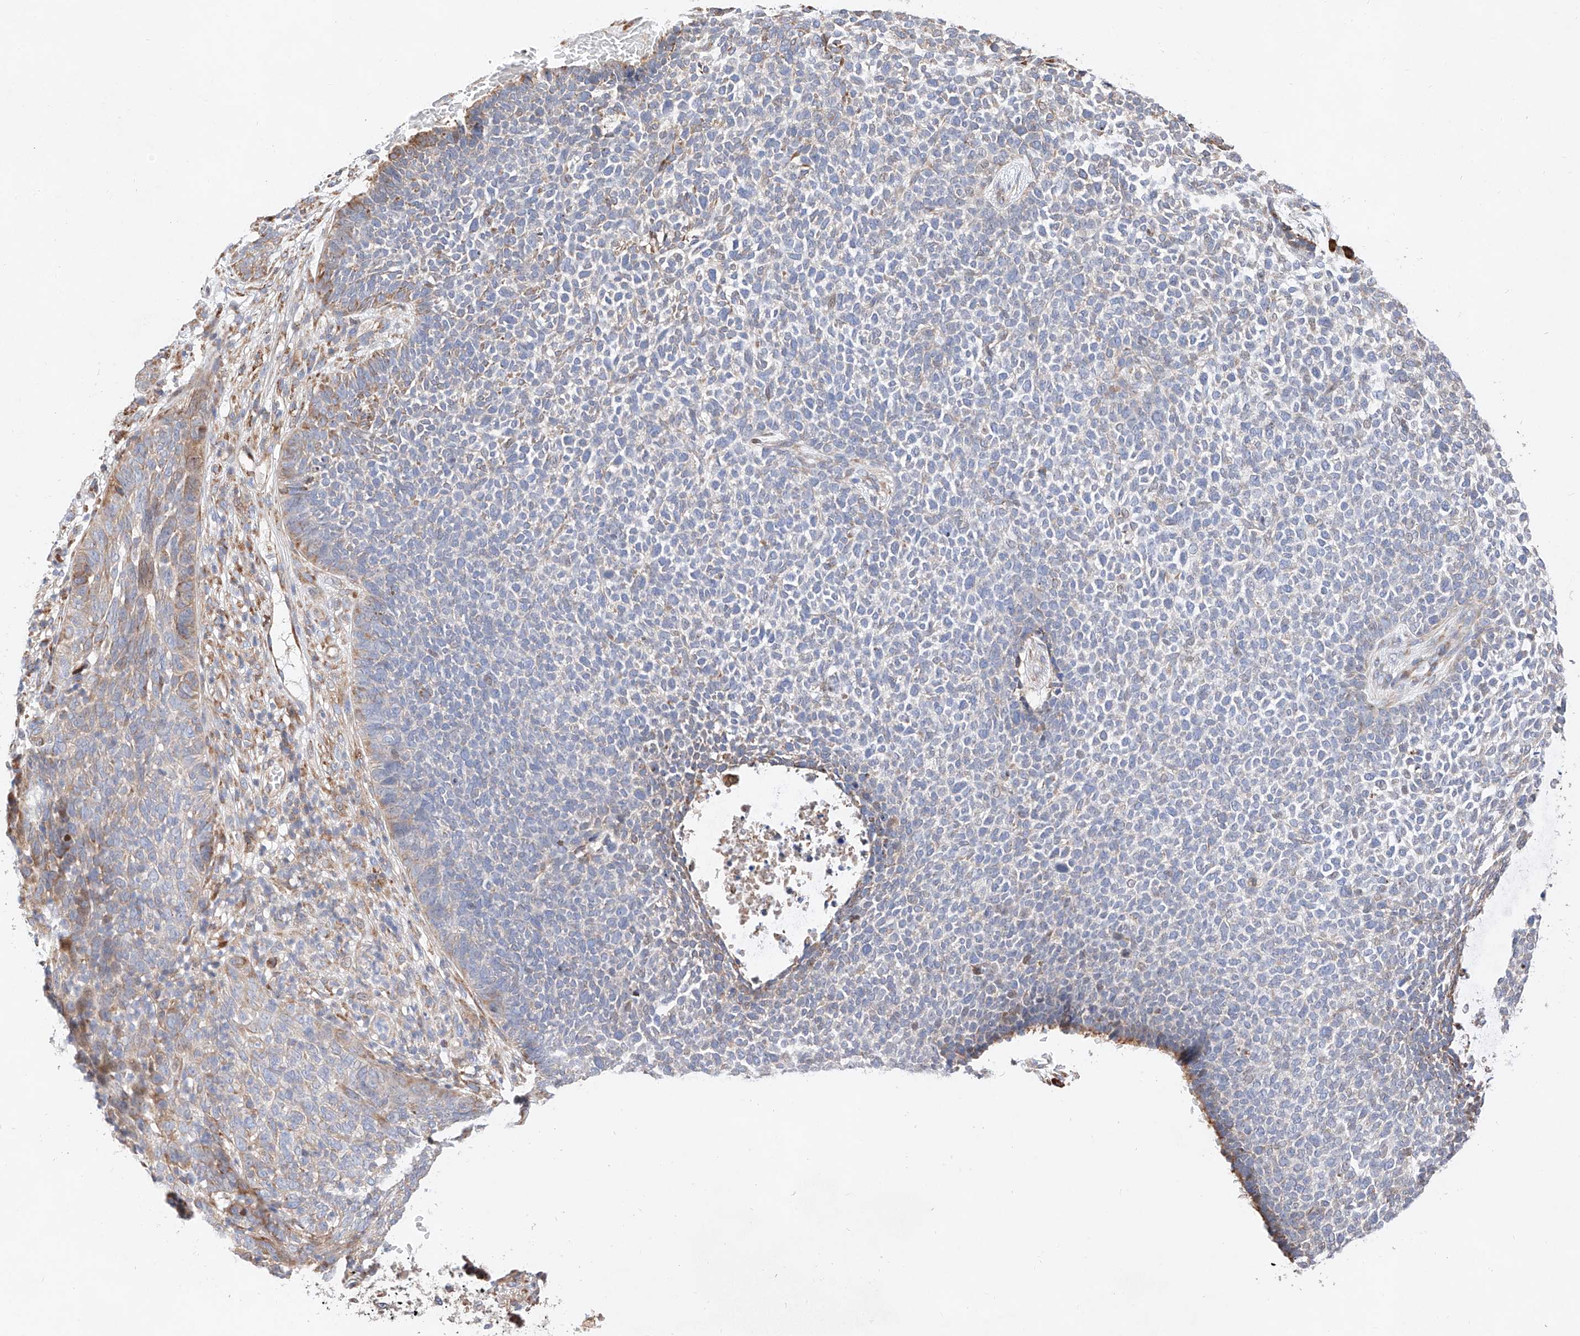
{"staining": {"intensity": "weak", "quantity": "<25%", "location": "cytoplasmic/membranous"}, "tissue": "skin cancer", "cell_type": "Tumor cells", "image_type": "cancer", "snomed": [{"axis": "morphology", "description": "Basal cell carcinoma"}, {"axis": "topography", "description": "Skin"}], "caption": "The image shows no staining of tumor cells in skin basal cell carcinoma.", "gene": "ATP9B", "patient": {"sex": "female", "age": 84}}